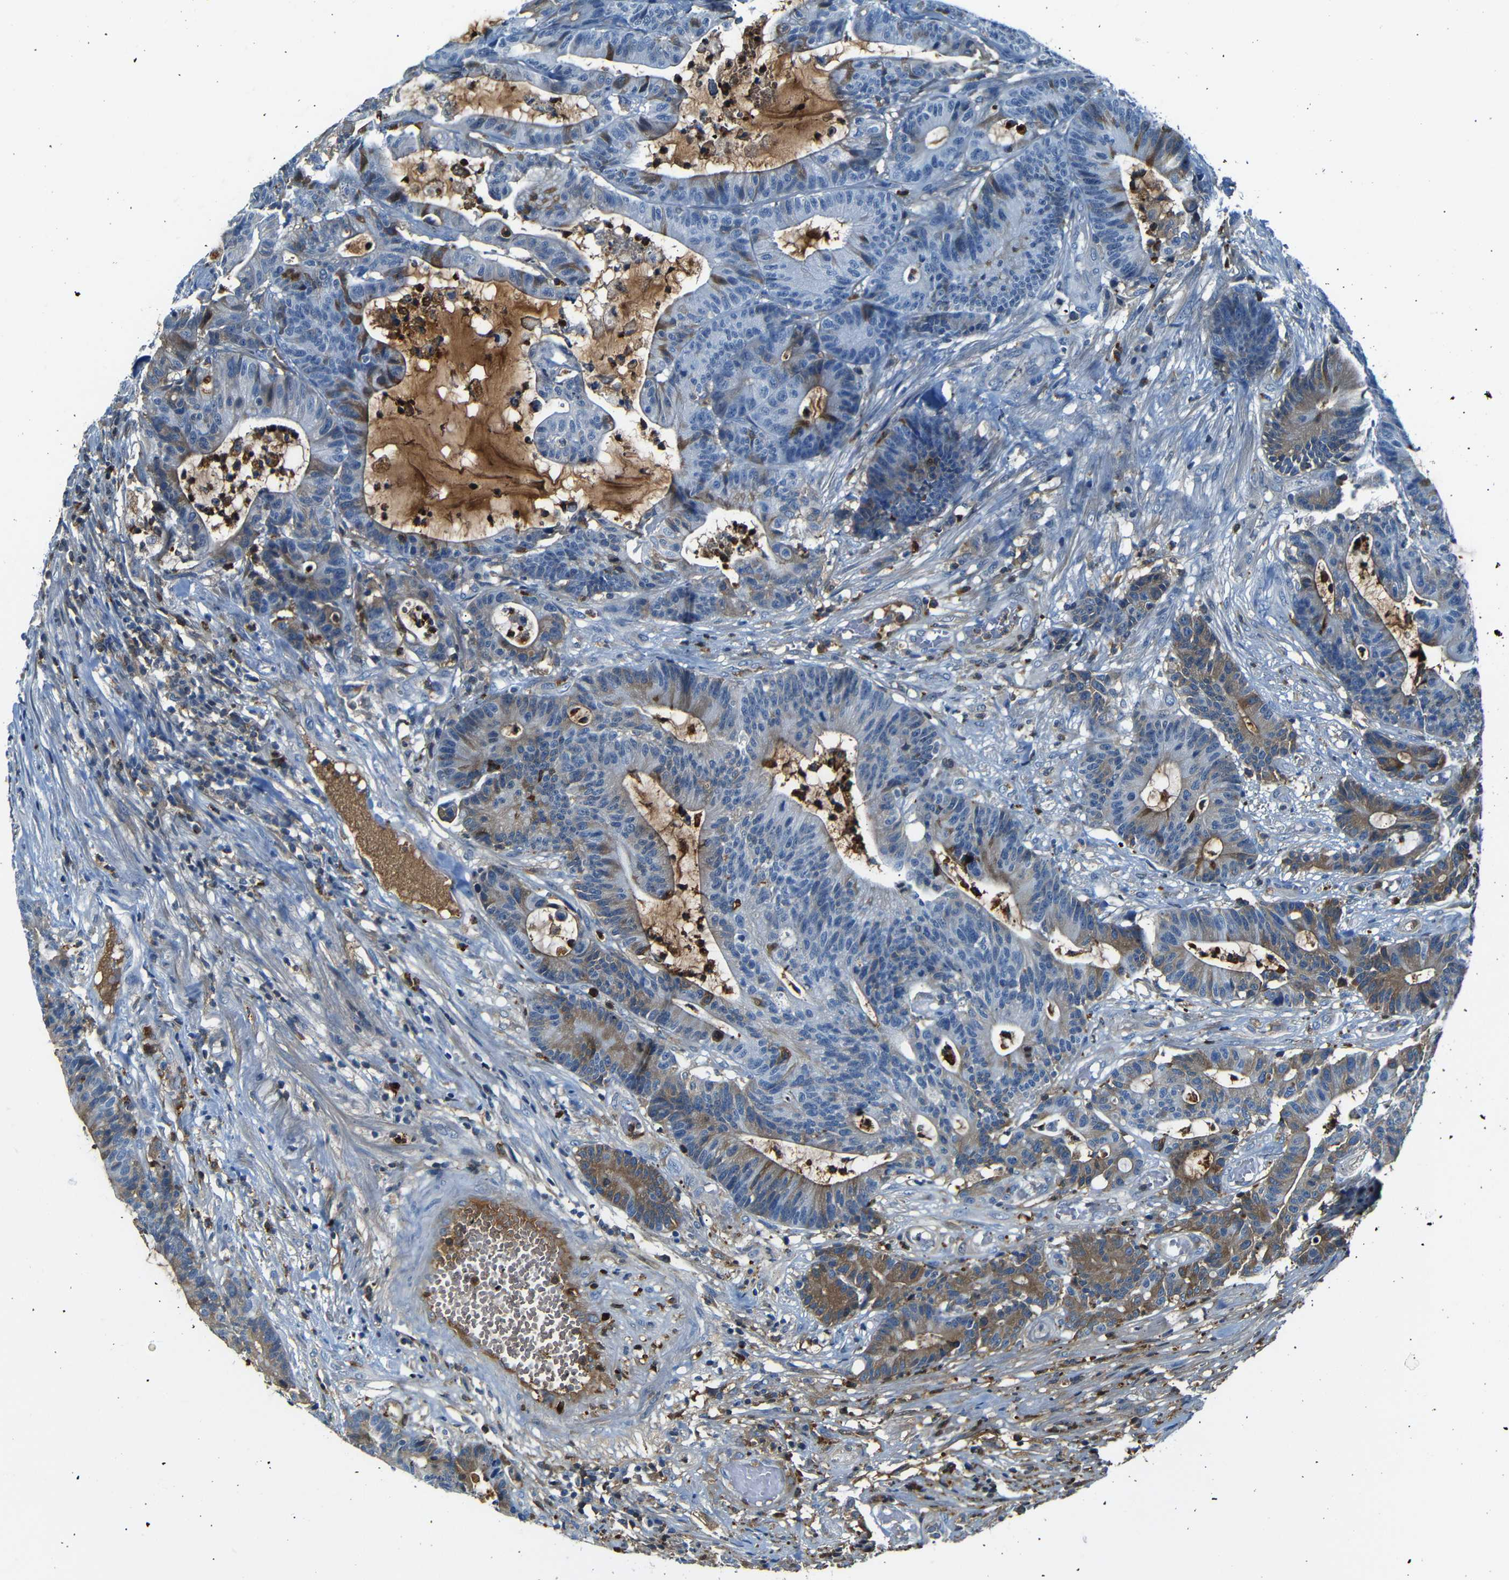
{"staining": {"intensity": "moderate", "quantity": "25%-75%", "location": "cytoplasmic/membranous"}, "tissue": "colorectal cancer", "cell_type": "Tumor cells", "image_type": "cancer", "snomed": [{"axis": "morphology", "description": "Adenocarcinoma, NOS"}, {"axis": "topography", "description": "Colon"}], "caption": "Brown immunohistochemical staining in colorectal adenocarcinoma exhibits moderate cytoplasmic/membranous expression in approximately 25%-75% of tumor cells.", "gene": "SERPINA1", "patient": {"sex": "female", "age": 84}}